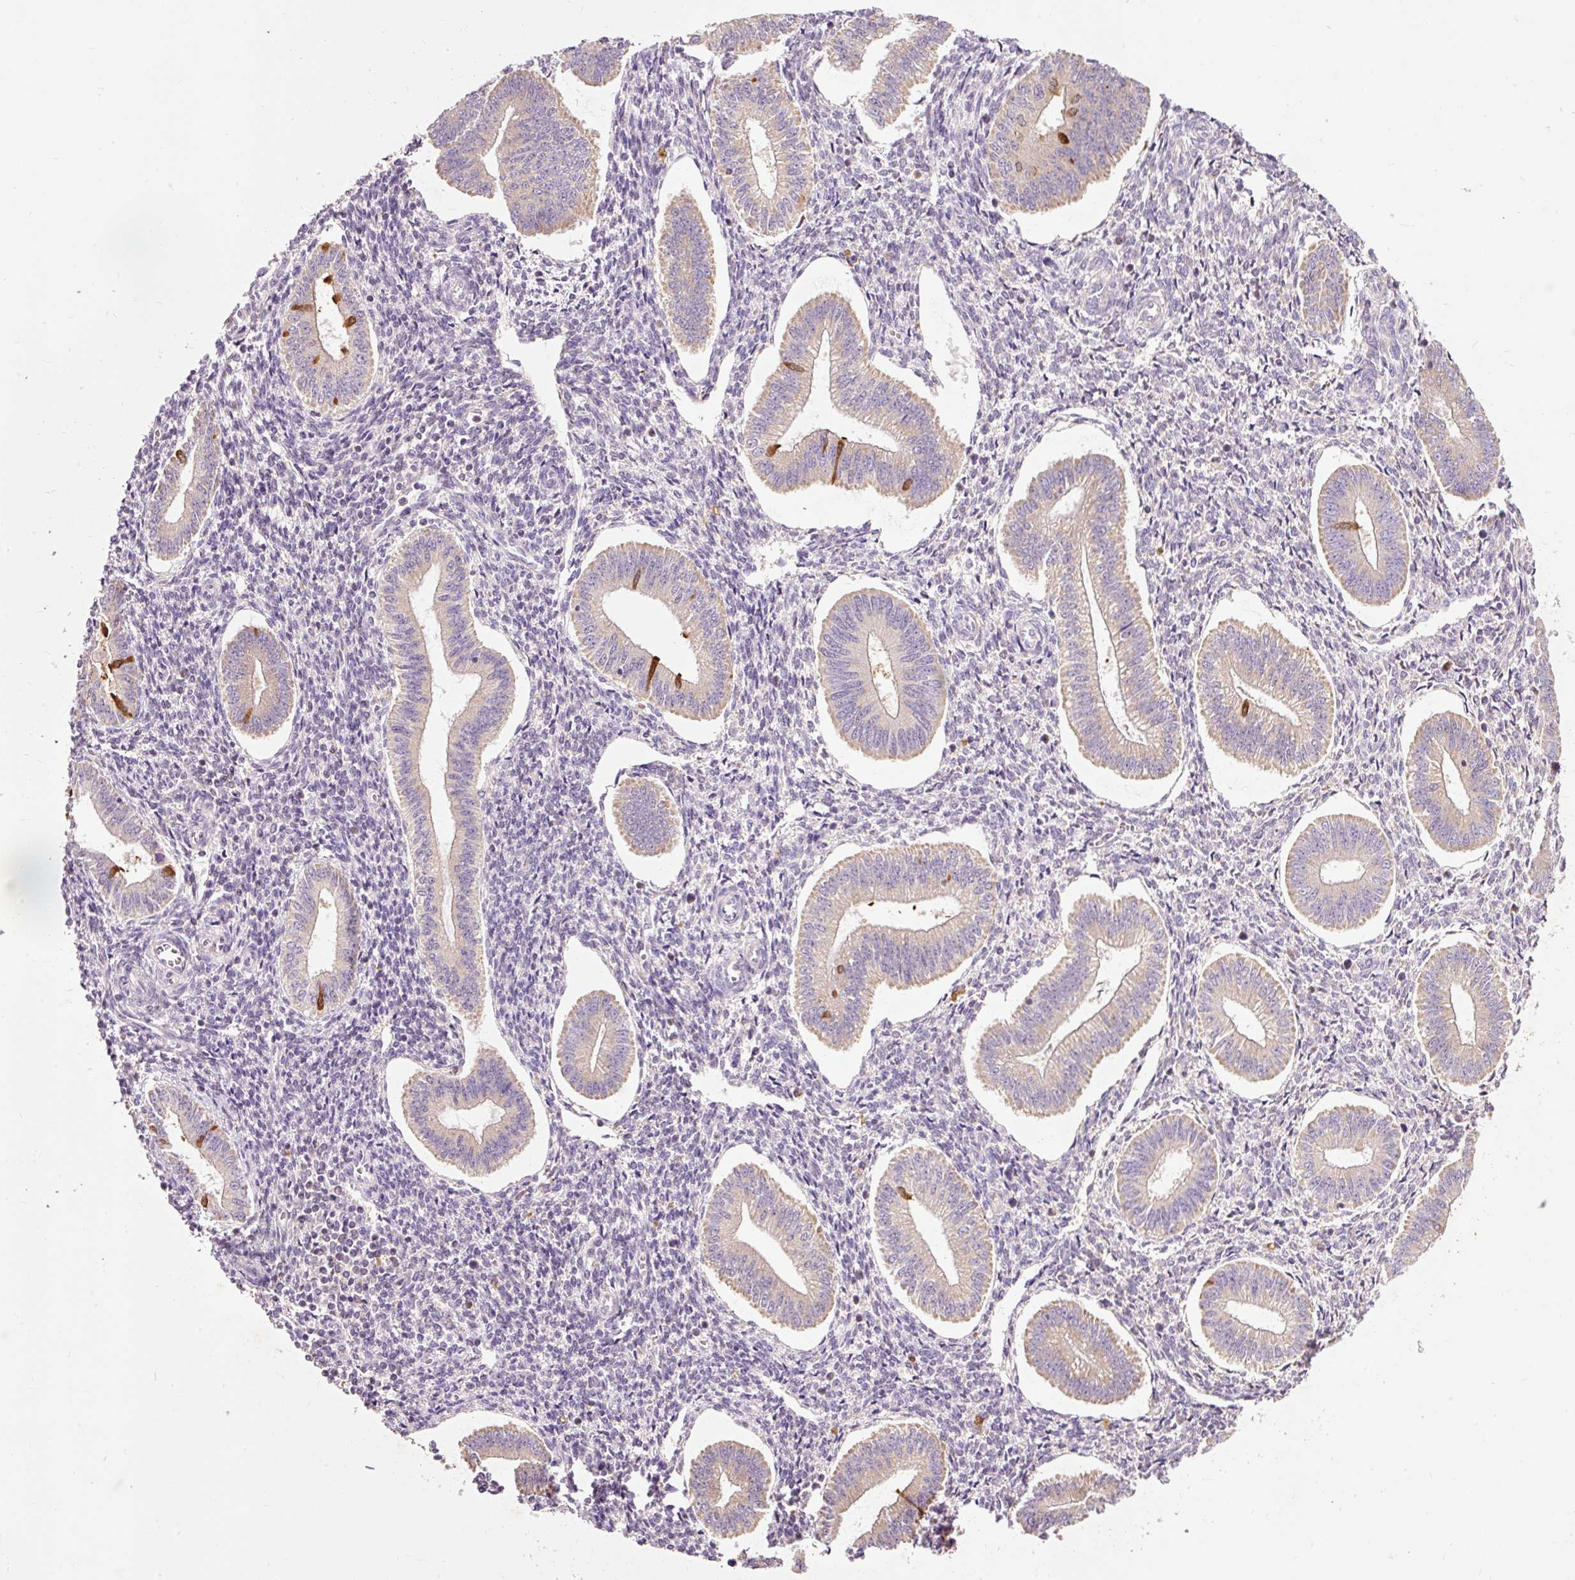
{"staining": {"intensity": "negative", "quantity": "none", "location": "none"}, "tissue": "endometrium", "cell_type": "Cells in endometrial stroma", "image_type": "normal", "snomed": [{"axis": "morphology", "description": "Normal tissue, NOS"}, {"axis": "topography", "description": "Endometrium"}], "caption": "This is a histopathology image of immunohistochemistry staining of normal endometrium, which shows no expression in cells in endometrial stroma.", "gene": "PRDX5", "patient": {"sex": "female", "age": 34}}